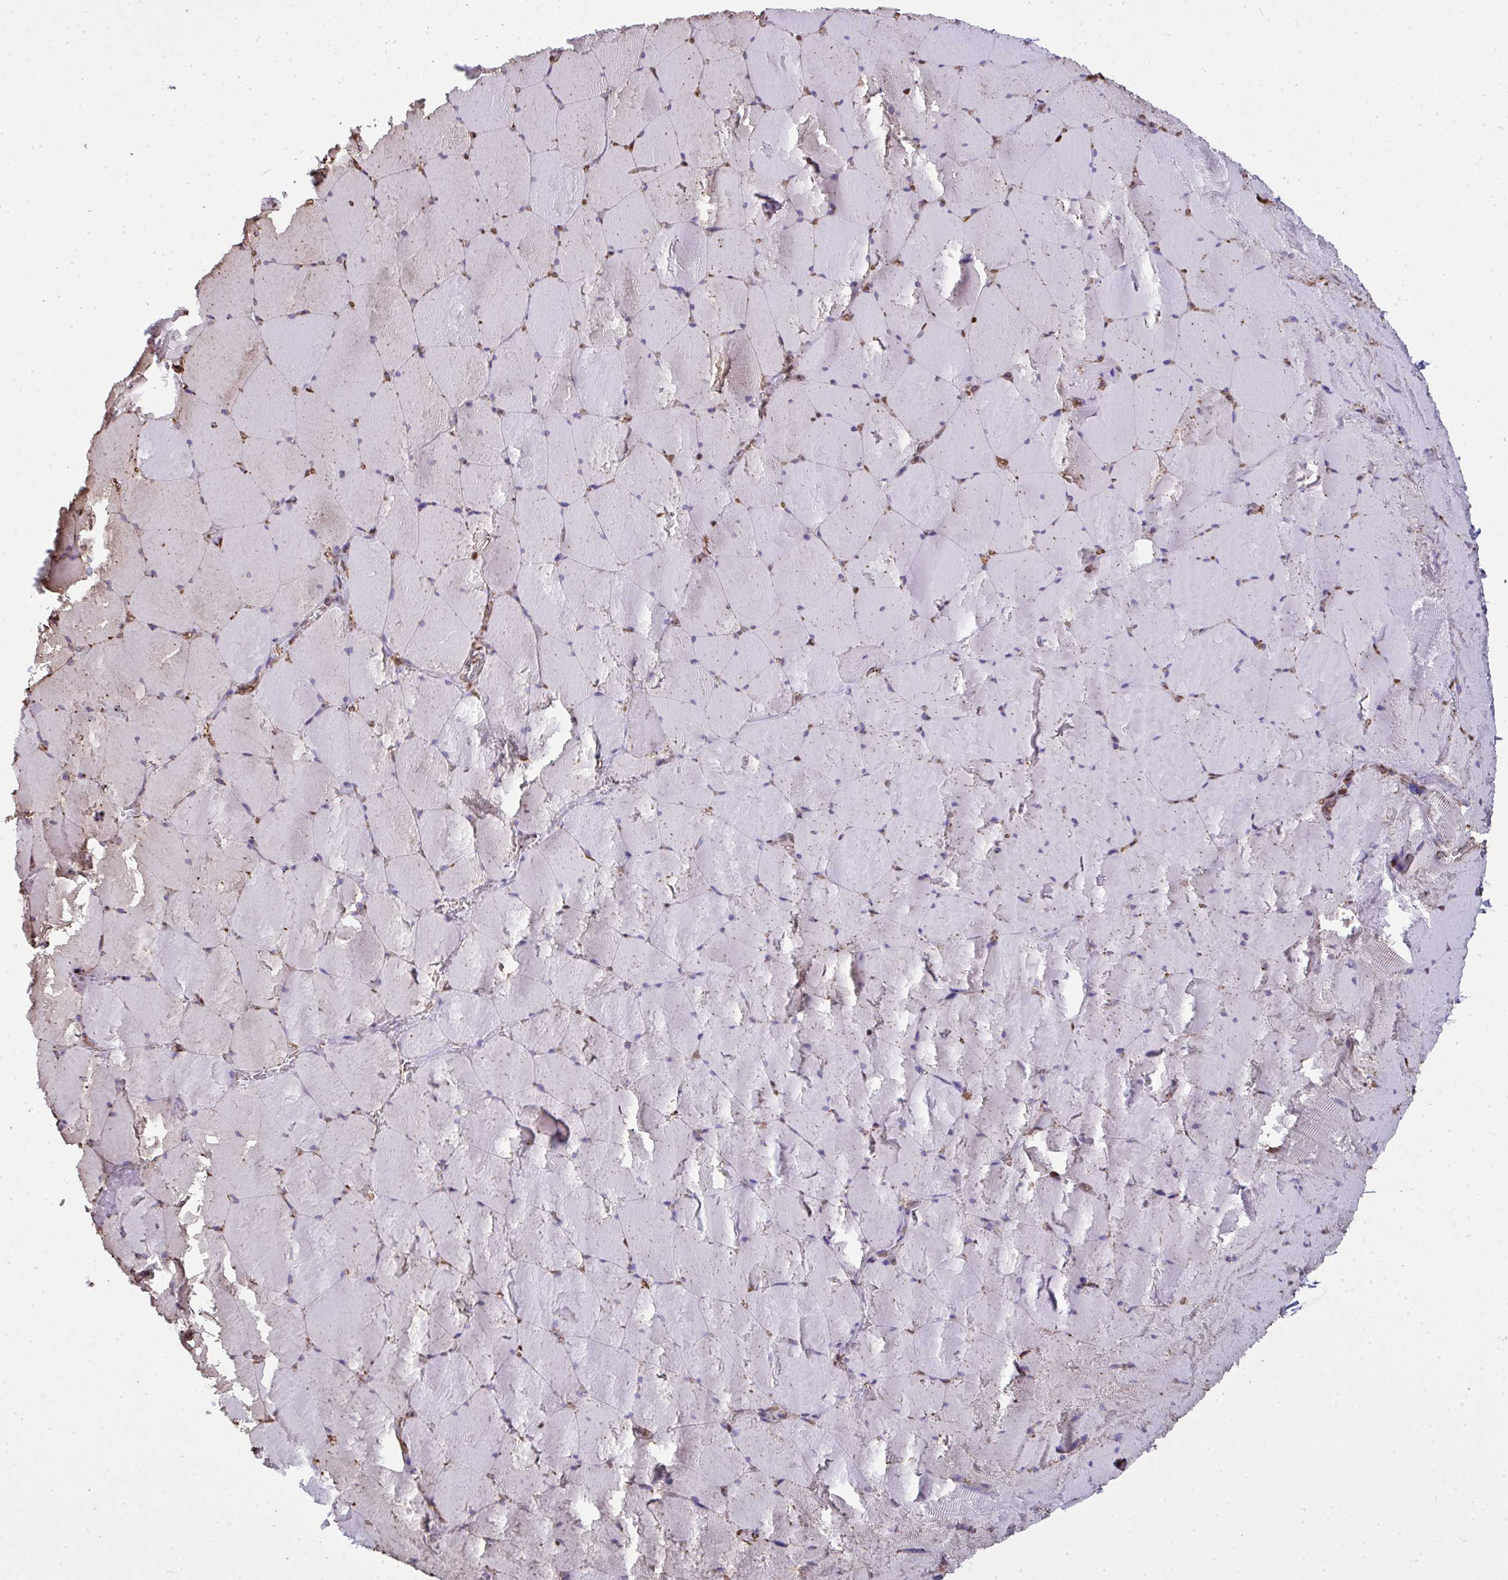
{"staining": {"intensity": "negative", "quantity": "none", "location": "none"}, "tissue": "skeletal muscle", "cell_type": "Myocytes", "image_type": "normal", "snomed": [{"axis": "morphology", "description": "Normal tissue, NOS"}, {"axis": "topography", "description": "Skeletal muscle"}, {"axis": "topography", "description": "Head-Neck"}], "caption": "IHC of normal skeletal muscle reveals no positivity in myocytes.", "gene": "ANXA5", "patient": {"sex": "male", "age": 66}}